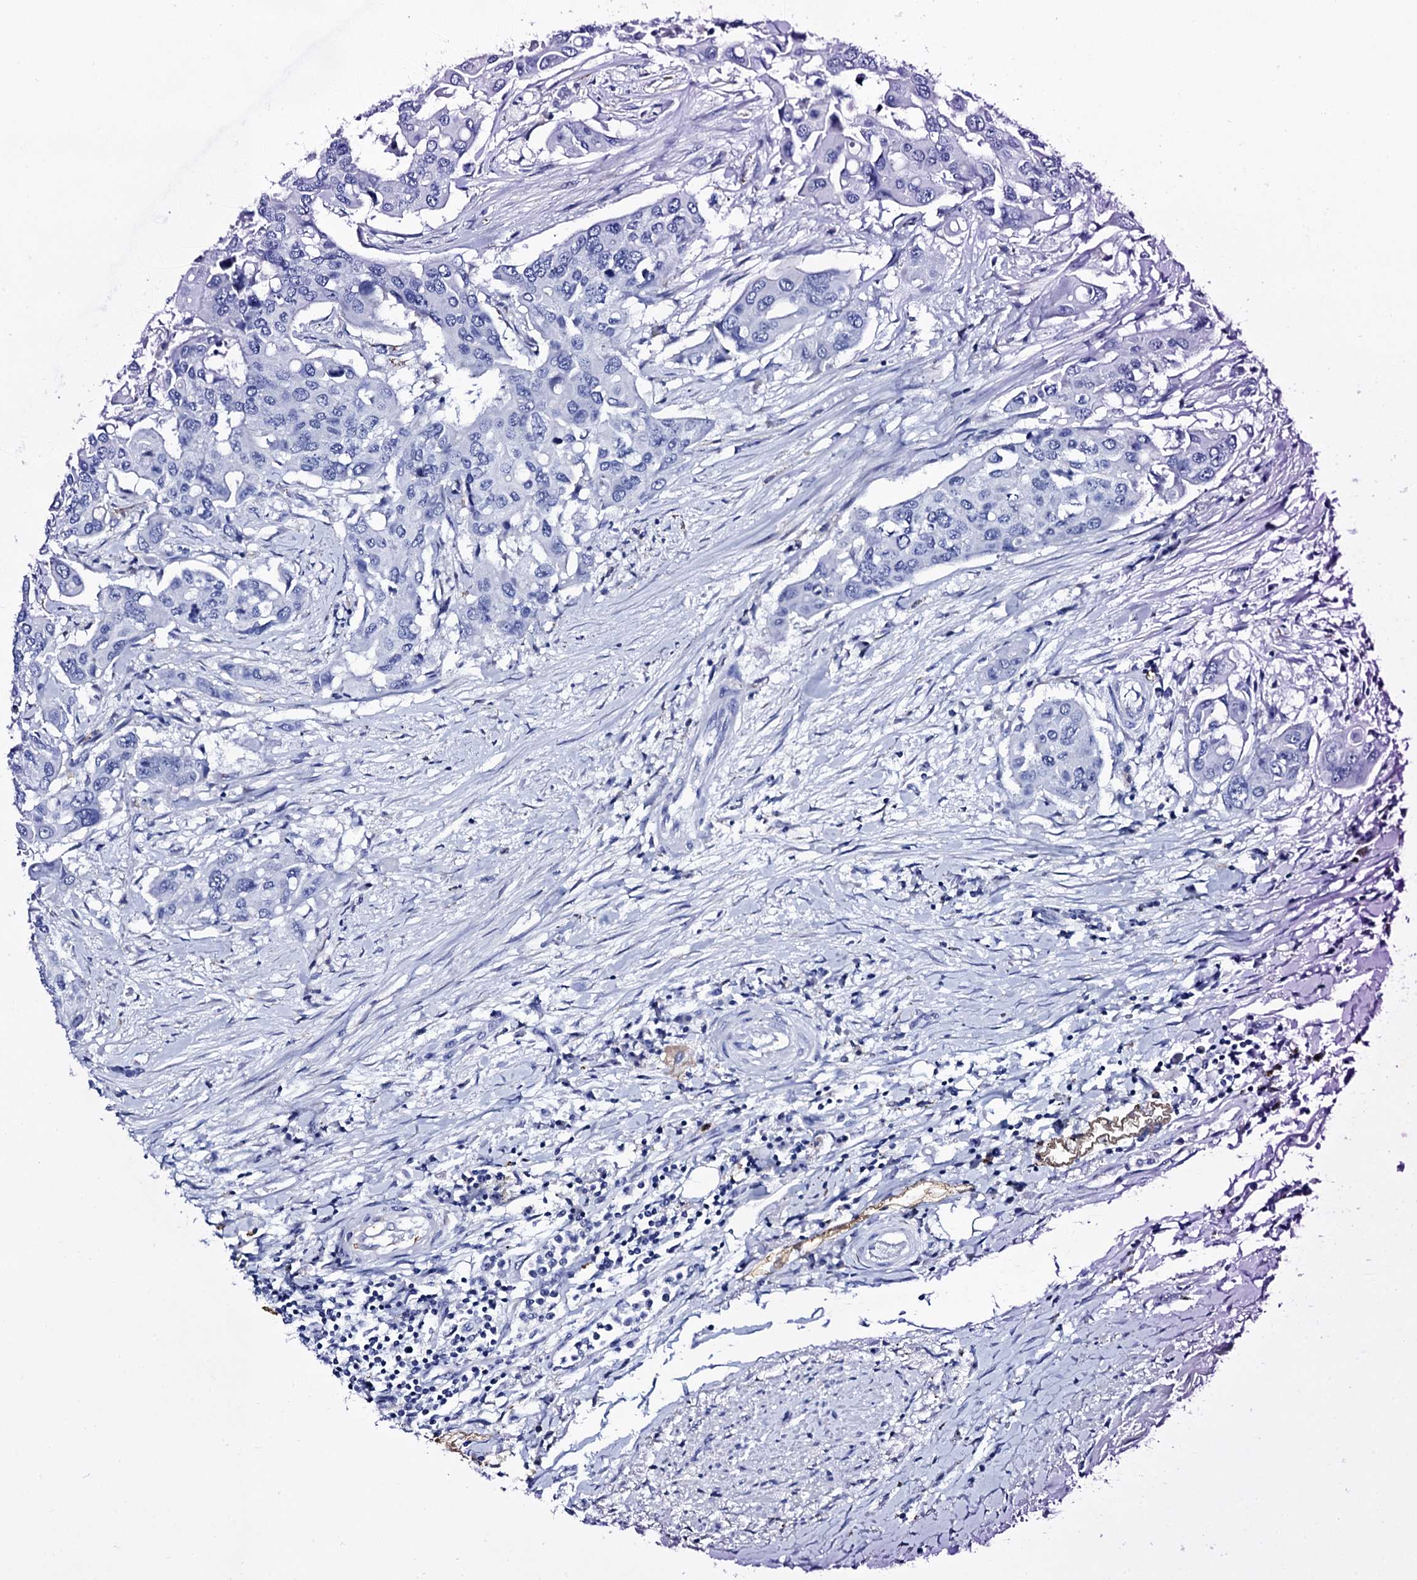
{"staining": {"intensity": "negative", "quantity": "none", "location": "none"}, "tissue": "colorectal cancer", "cell_type": "Tumor cells", "image_type": "cancer", "snomed": [{"axis": "morphology", "description": "Adenocarcinoma, NOS"}, {"axis": "topography", "description": "Colon"}], "caption": "Colorectal adenocarcinoma stained for a protein using IHC displays no staining tumor cells.", "gene": "ITPRID2", "patient": {"sex": "male", "age": 77}}